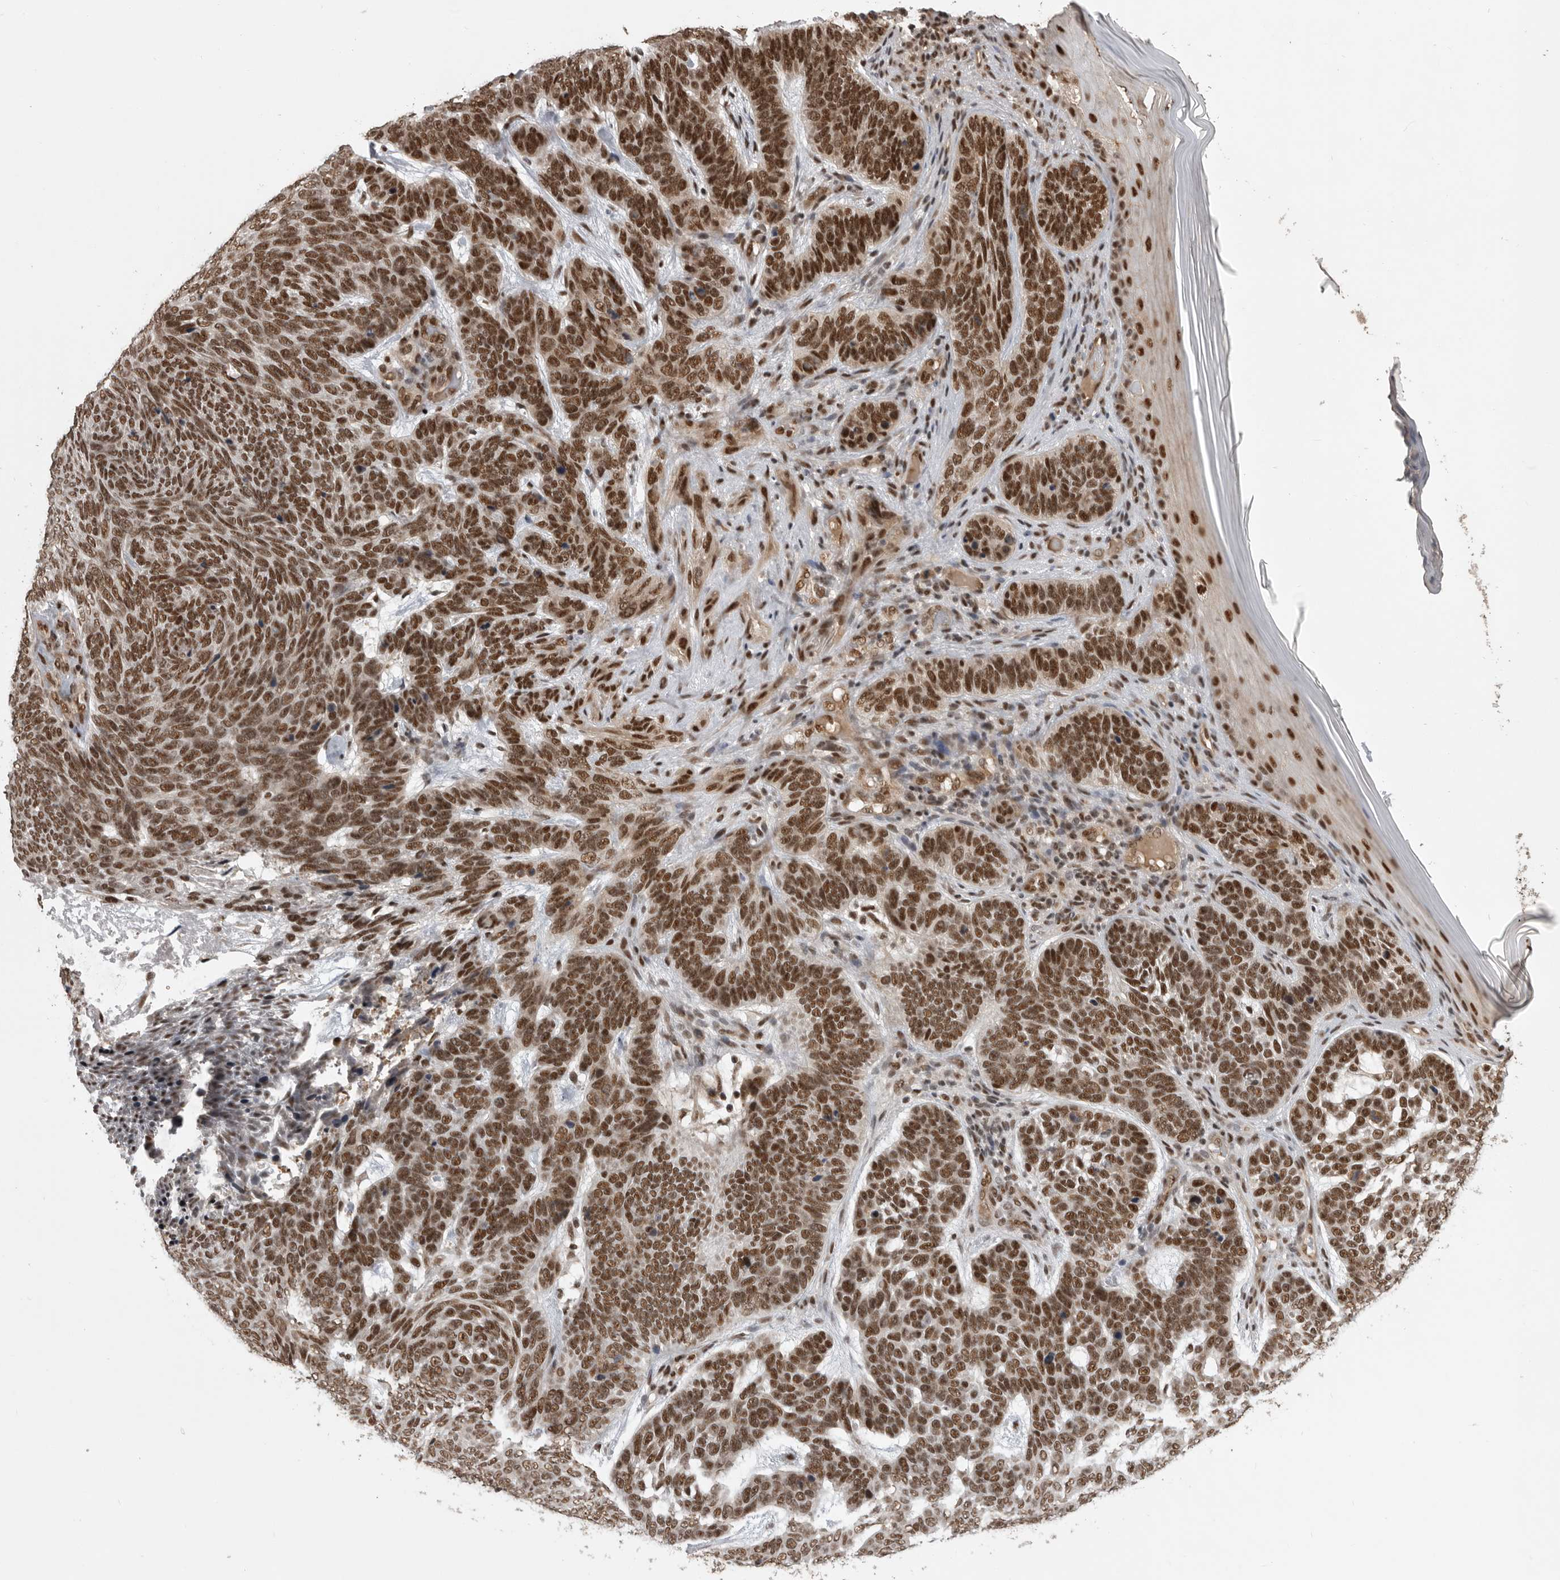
{"staining": {"intensity": "strong", "quantity": ">75%", "location": "nuclear"}, "tissue": "skin cancer", "cell_type": "Tumor cells", "image_type": "cancer", "snomed": [{"axis": "morphology", "description": "Basal cell carcinoma"}, {"axis": "topography", "description": "Skin"}], "caption": "Immunohistochemical staining of skin cancer (basal cell carcinoma) demonstrates high levels of strong nuclear positivity in about >75% of tumor cells. The staining is performed using DAB brown chromogen to label protein expression. The nuclei are counter-stained blue using hematoxylin.", "gene": "CBLL1", "patient": {"sex": "female", "age": 85}}